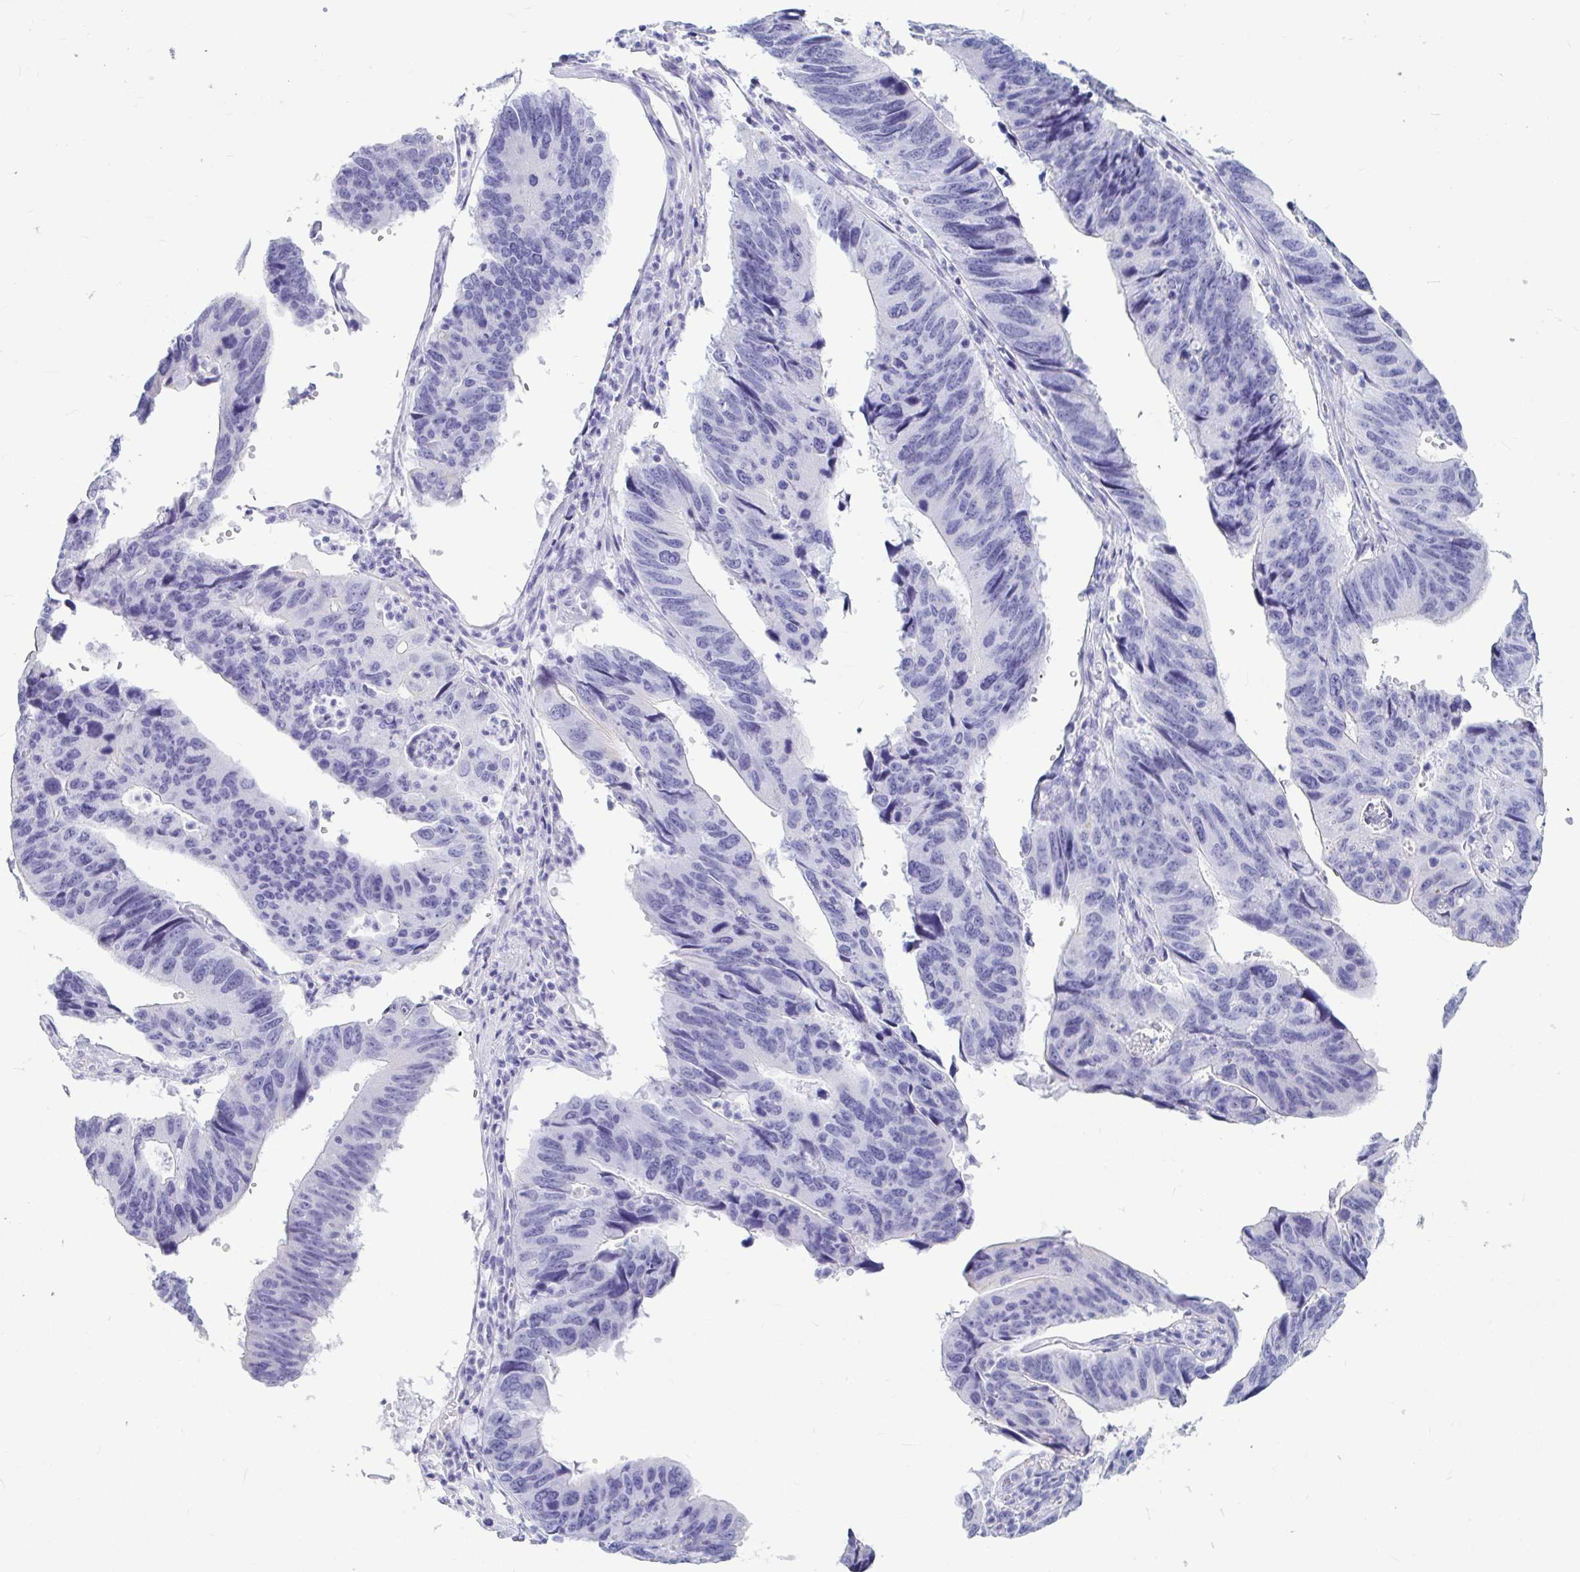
{"staining": {"intensity": "negative", "quantity": "none", "location": "none"}, "tissue": "stomach cancer", "cell_type": "Tumor cells", "image_type": "cancer", "snomed": [{"axis": "morphology", "description": "Adenocarcinoma, NOS"}, {"axis": "topography", "description": "Stomach"}], "caption": "DAB (3,3'-diaminobenzidine) immunohistochemical staining of stomach cancer (adenocarcinoma) demonstrates no significant positivity in tumor cells.", "gene": "OR5J2", "patient": {"sex": "male", "age": 59}}